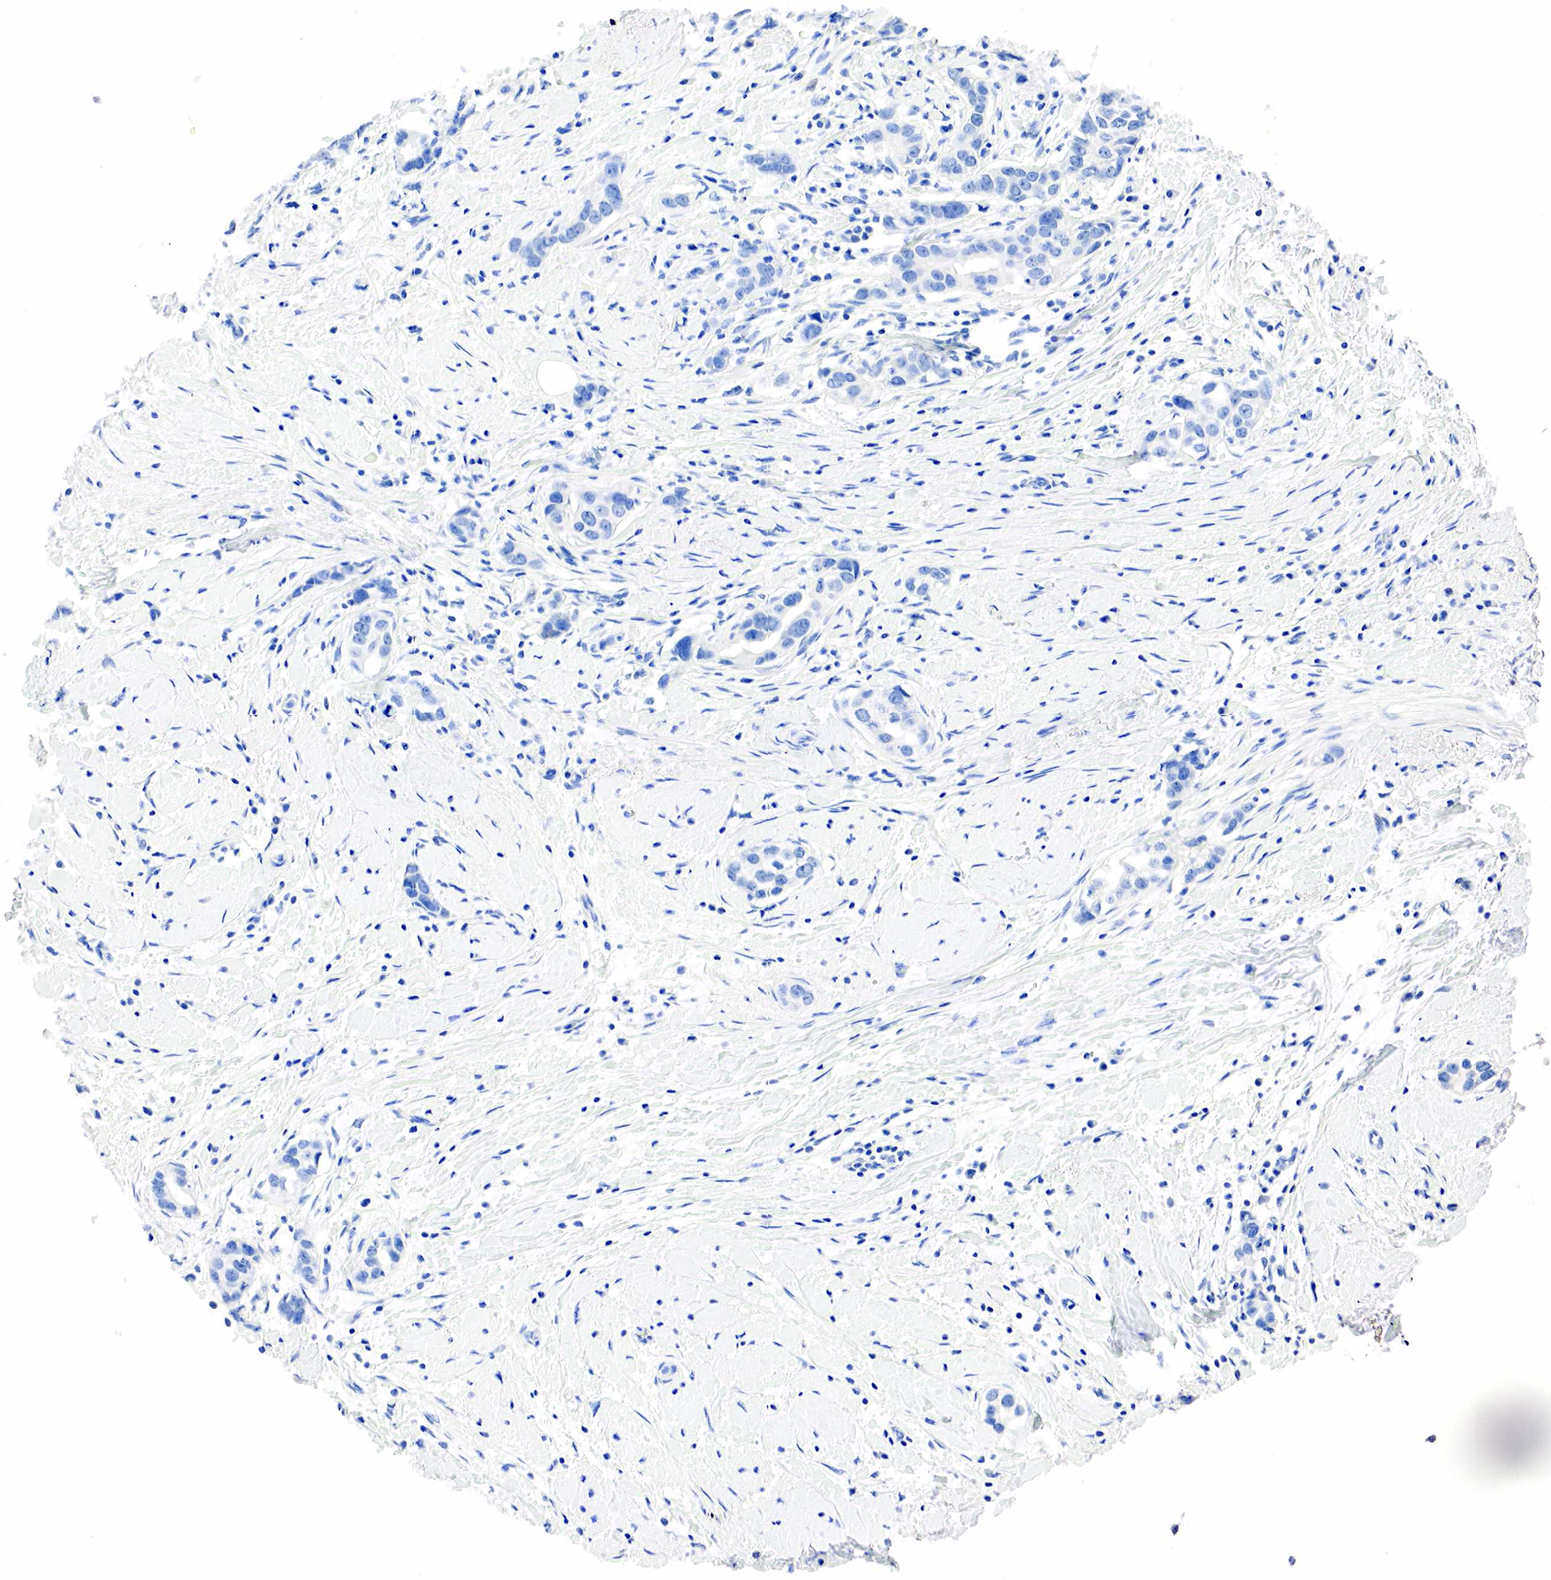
{"staining": {"intensity": "negative", "quantity": "none", "location": "none"}, "tissue": "breast cancer", "cell_type": "Tumor cells", "image_type": "cancer", "snomed": [{"axis": "morphology", "description": "Duct carcinoma"}, {"axis": "topography", "description": "Breast"}], "caption": "Image shows no significant protein staining in tumor cells of breast infiltrating ductal carcinoma.", "gene": "SST", "patient": {"sex": "female", "age": 55}}